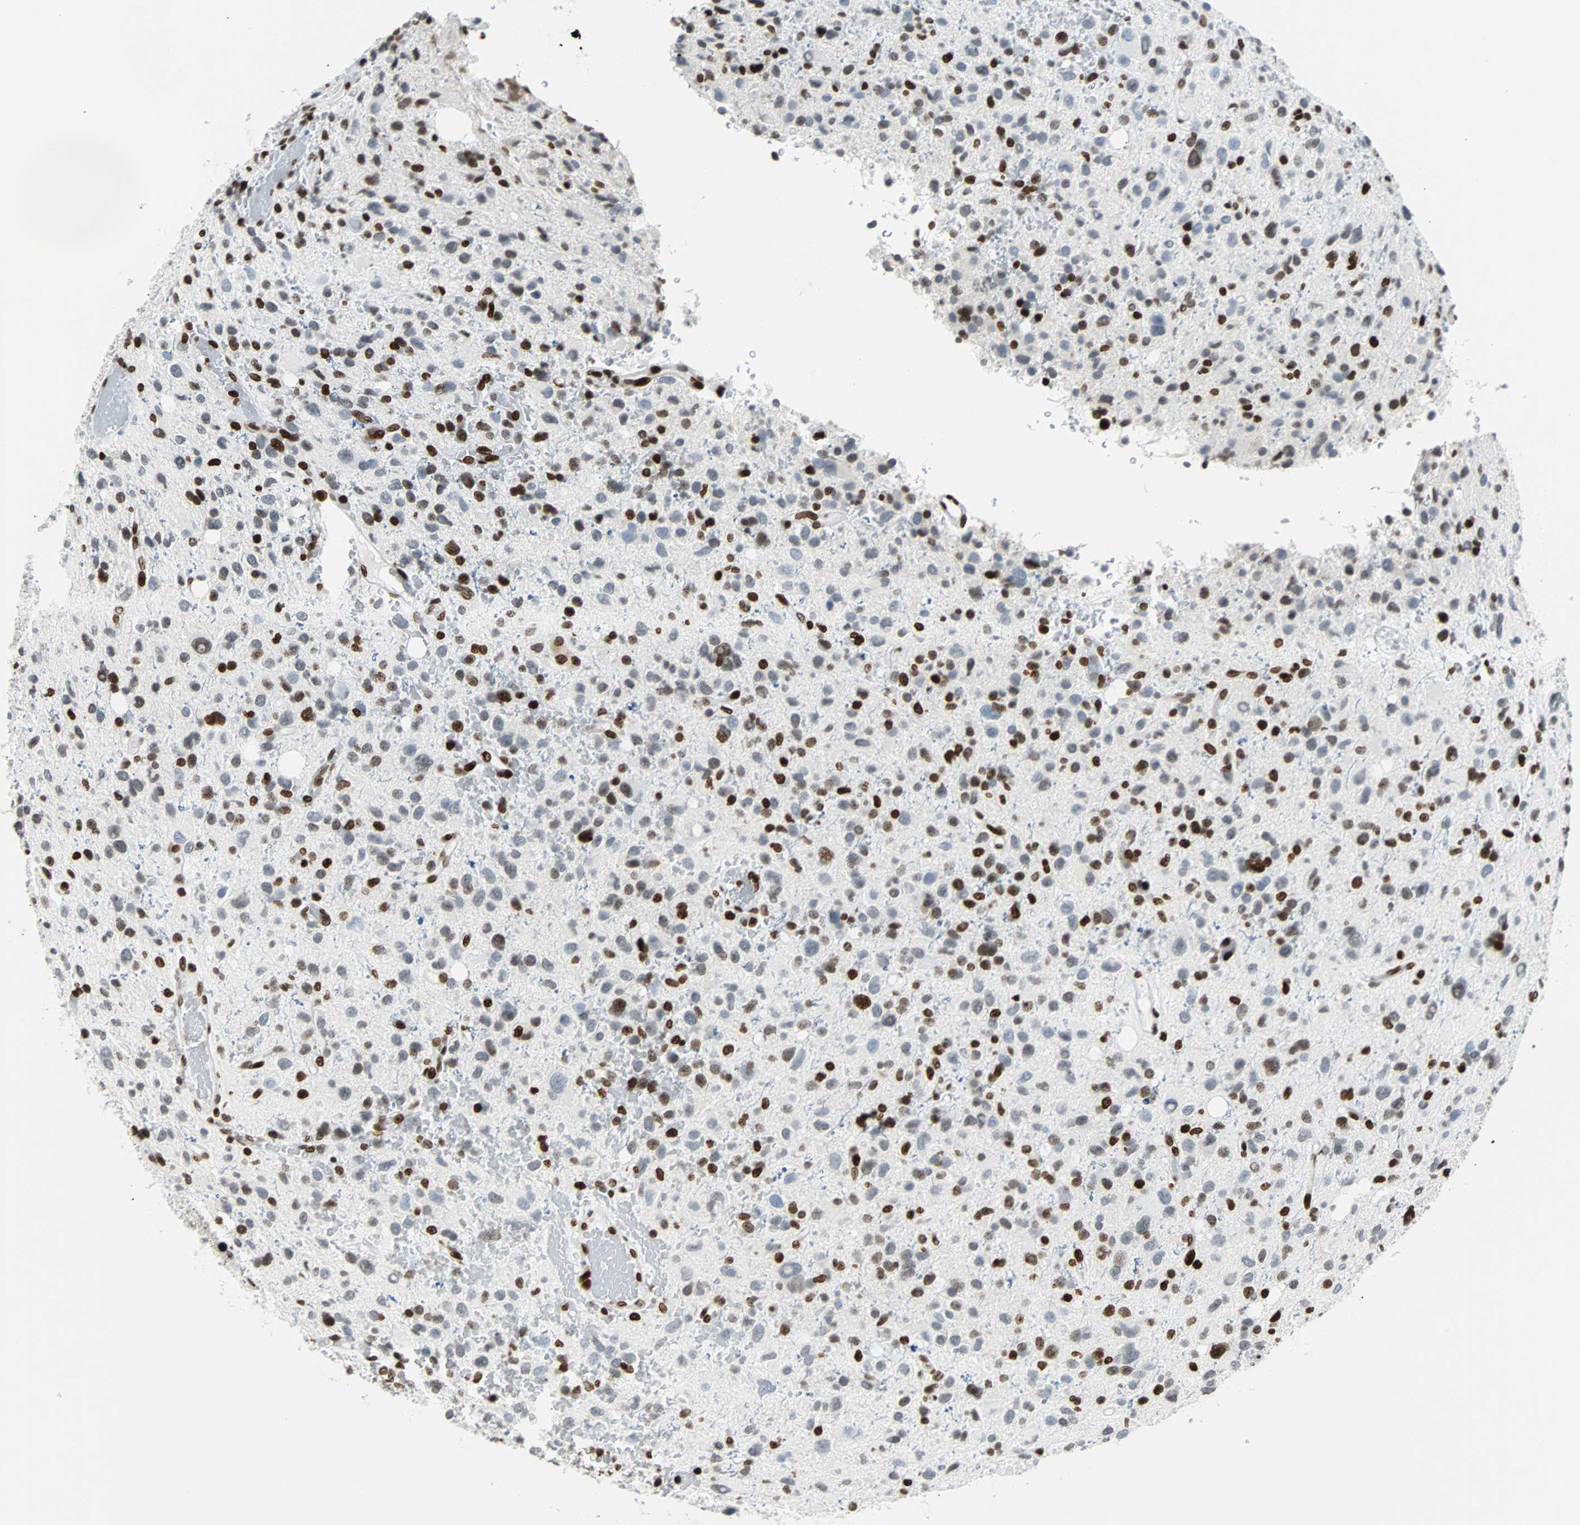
{"staining": {"intensity": "strong", "quantity": "25%-75%", "location": "nuclear"}, "tissue": "glioma", "cell_type": "Tumor cells", "image_type": "cancer", "snomed": [{"axis": "morphology", "description": "Glioma, malignant, High grade"}, {"axis": "topography", "description": "Brain"}], "caption": "Malignant high-grade glioma tissue displays strong nuclear positivity in about 25%-75% of tumor cells, visualized by immunohistochemistry.", "gene": "ZNF131", "patient": {"sex": "male", "age": 48}}